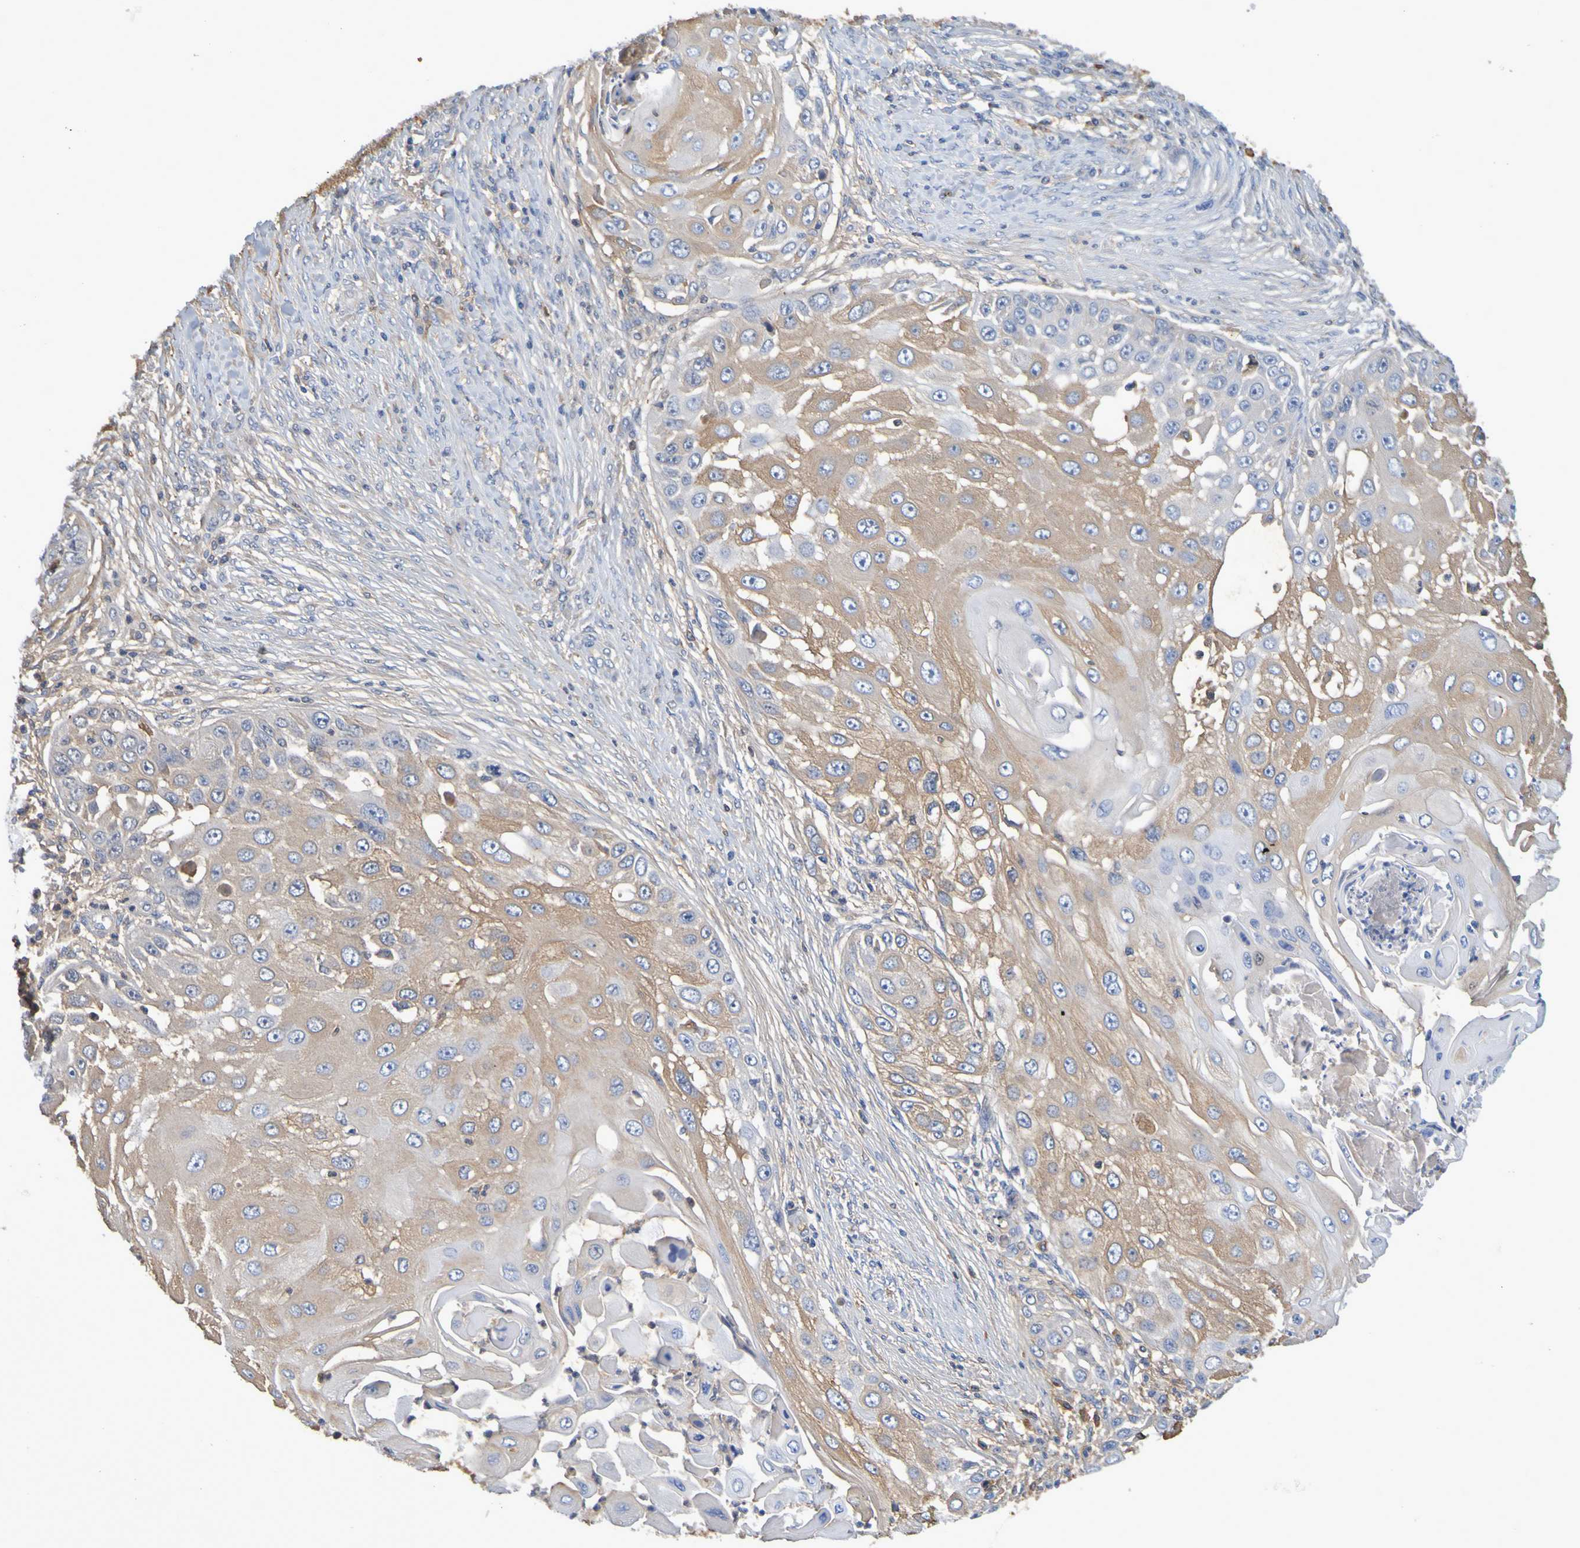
{"staining": {"intensity": "moderate", "quantity": "25%-75%", "location": "cytoplasmic/membranous"}, "tissue": "skin cancer", "cell_type": "Tumor cells", "image_type": "cancer", "snomed": [{"axis": "morphology", "description": "Squamous cell carcinoma, NOS"}, {"axis": "topography", "description": "Skin"}], "caption": "Immunohistochemistry (IHC) micrograph of squamous cell carcinoma (skin) stained for a protein (brown), which shows medium levels of moderate cytoplasmic/membranous expression in about 25%-75% of tumor cells.", "gene": "GAB3", "patient": {"sex": "female", "age": 44}}